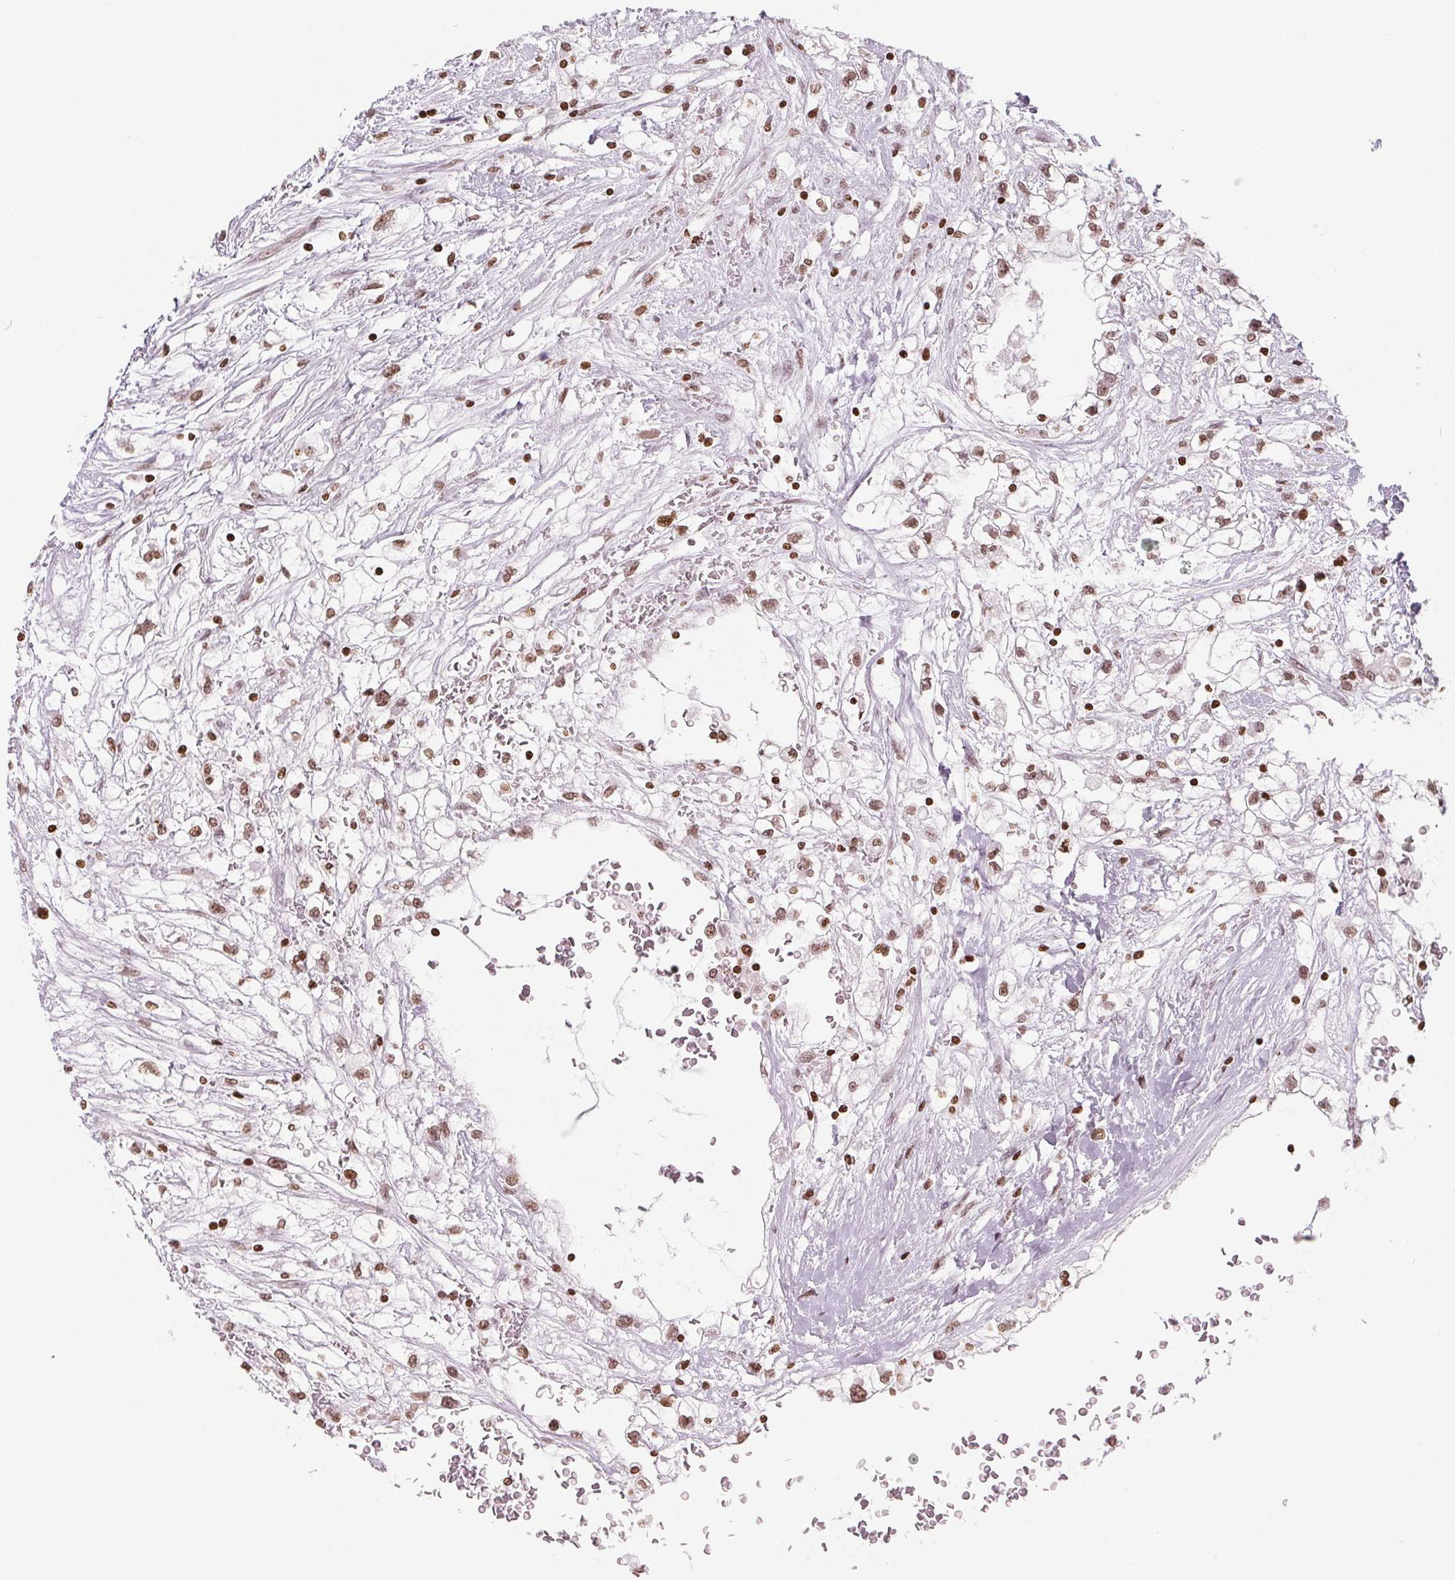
{"staining": {"intensity": "weak", "quantity": ">75%", "location": "nuclear"}, "tissue": "renal cancer", "cell_type": "Tumor cells", "image_type": "cancer", "snomed": [{"axis": "morphology", "description": "Adenocarcinoma, NOS"}, {"axis": "topography", "description": "Kidney"}], "caption": "This histopathology image demonstrates renal cancer (adenocarcinoma) stained with immunohistochemistry to label a protein in brown. The nuclear of tumor cells show weak positivity for the protein. Nuclei are counter-stained blue.", "gene": "SMIM12", "patient": {"sex": "male", "age": 59}}